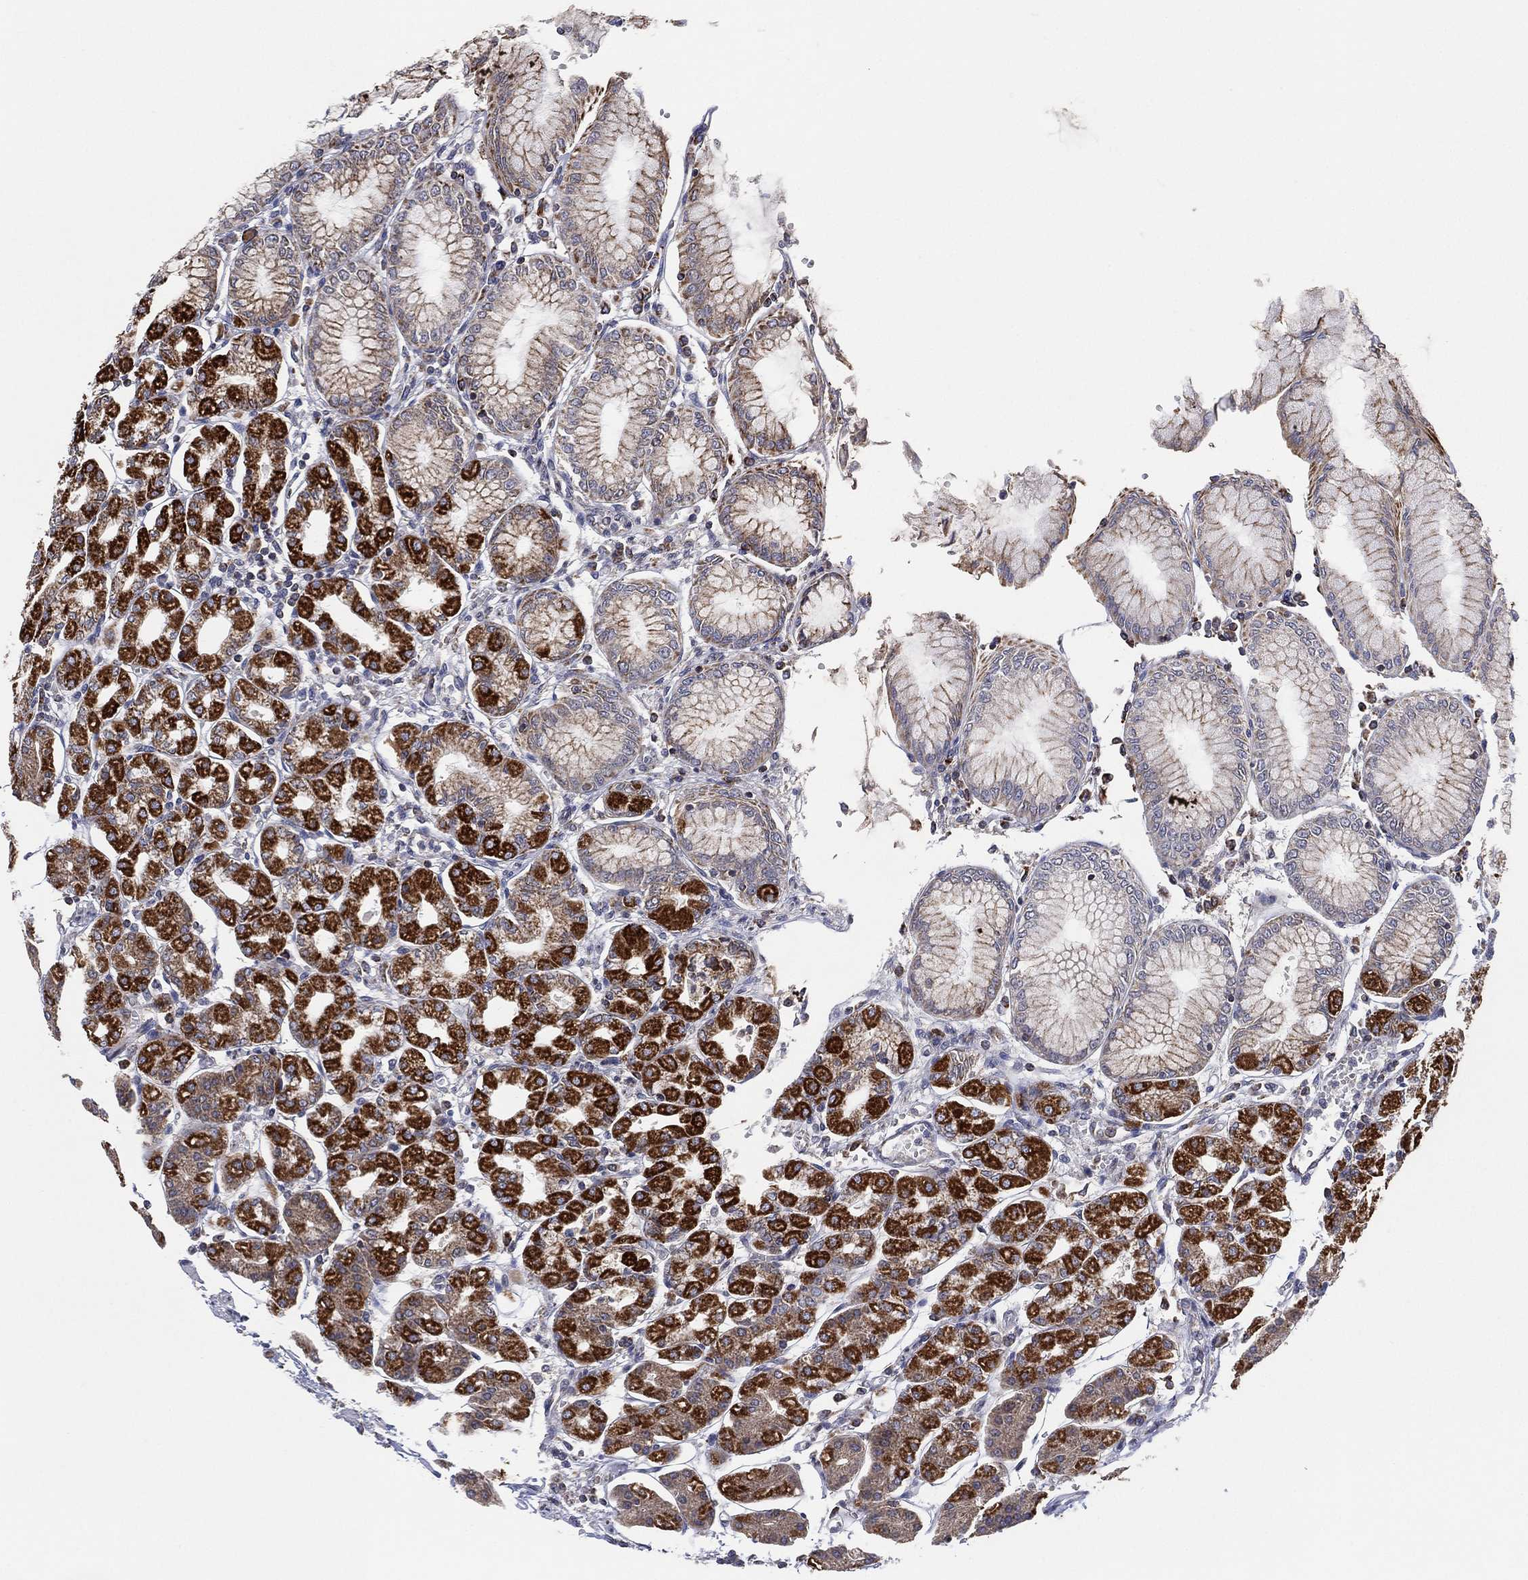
{"staining": {"intensity": "strong", "quantity": "<25%", "location": "cytoplasmic/membranous"}, "tissue": "stomach", "cell_type": "Glandular cells", "image_type": "normal", "snomed": [{"axis": "morphology", "description": "Normal tissue, NOS"}, {"axis": "topography", "description": "Skeletal muscle"}, {"axis": "topography", "description": "Stomach"}], "caption": "Stomach stained for a protein (brown) demonstrates strong cytoplasmic/membranous positive positivity in approximately <25% of glandular cells.", "gene": "PSMG4", "patient": {"sex": "female", "age": 57}}